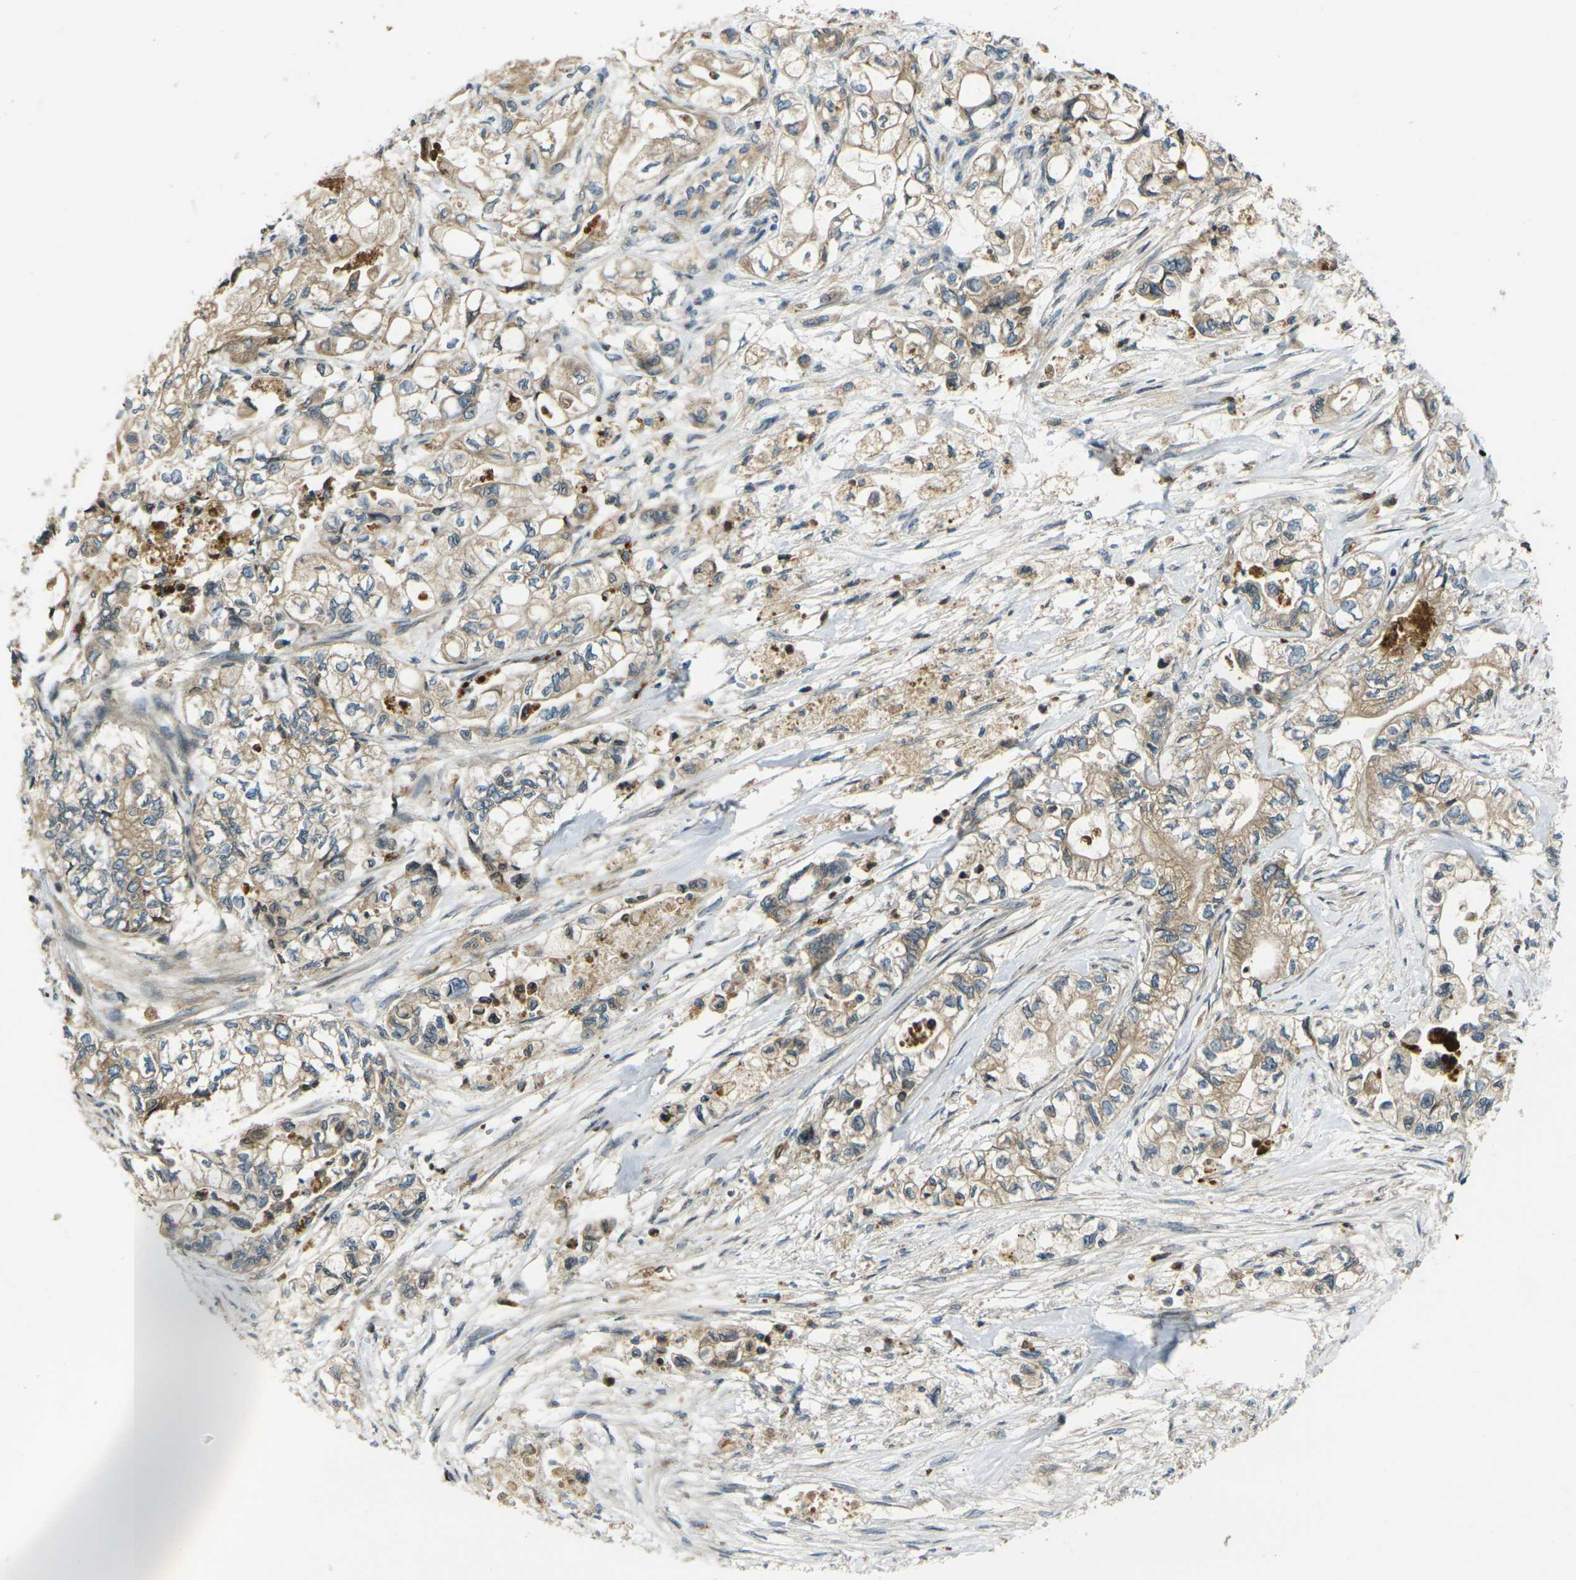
{"staining": {"intensity": "moderate", "quantity": ">75%", "location": "cytoplasmic/membranous"}, "tissue": "pancreatic cancer", "cell_type": "Tumor cells", "image_type": "cancer", "snomed": [{"axis": "morphology", "description": "Adenocarcinoma, NOS"}, {"axis": "topography", "description": "Pancreas"}], "caption": "Adenocarcinoma (pancreatic) stained with IHC shows moderate cytoplasmic/membranous positivity in about >75% of tumor cells.", "gene": "FZD1", "patient": {"sex": "male", "age": 79}}